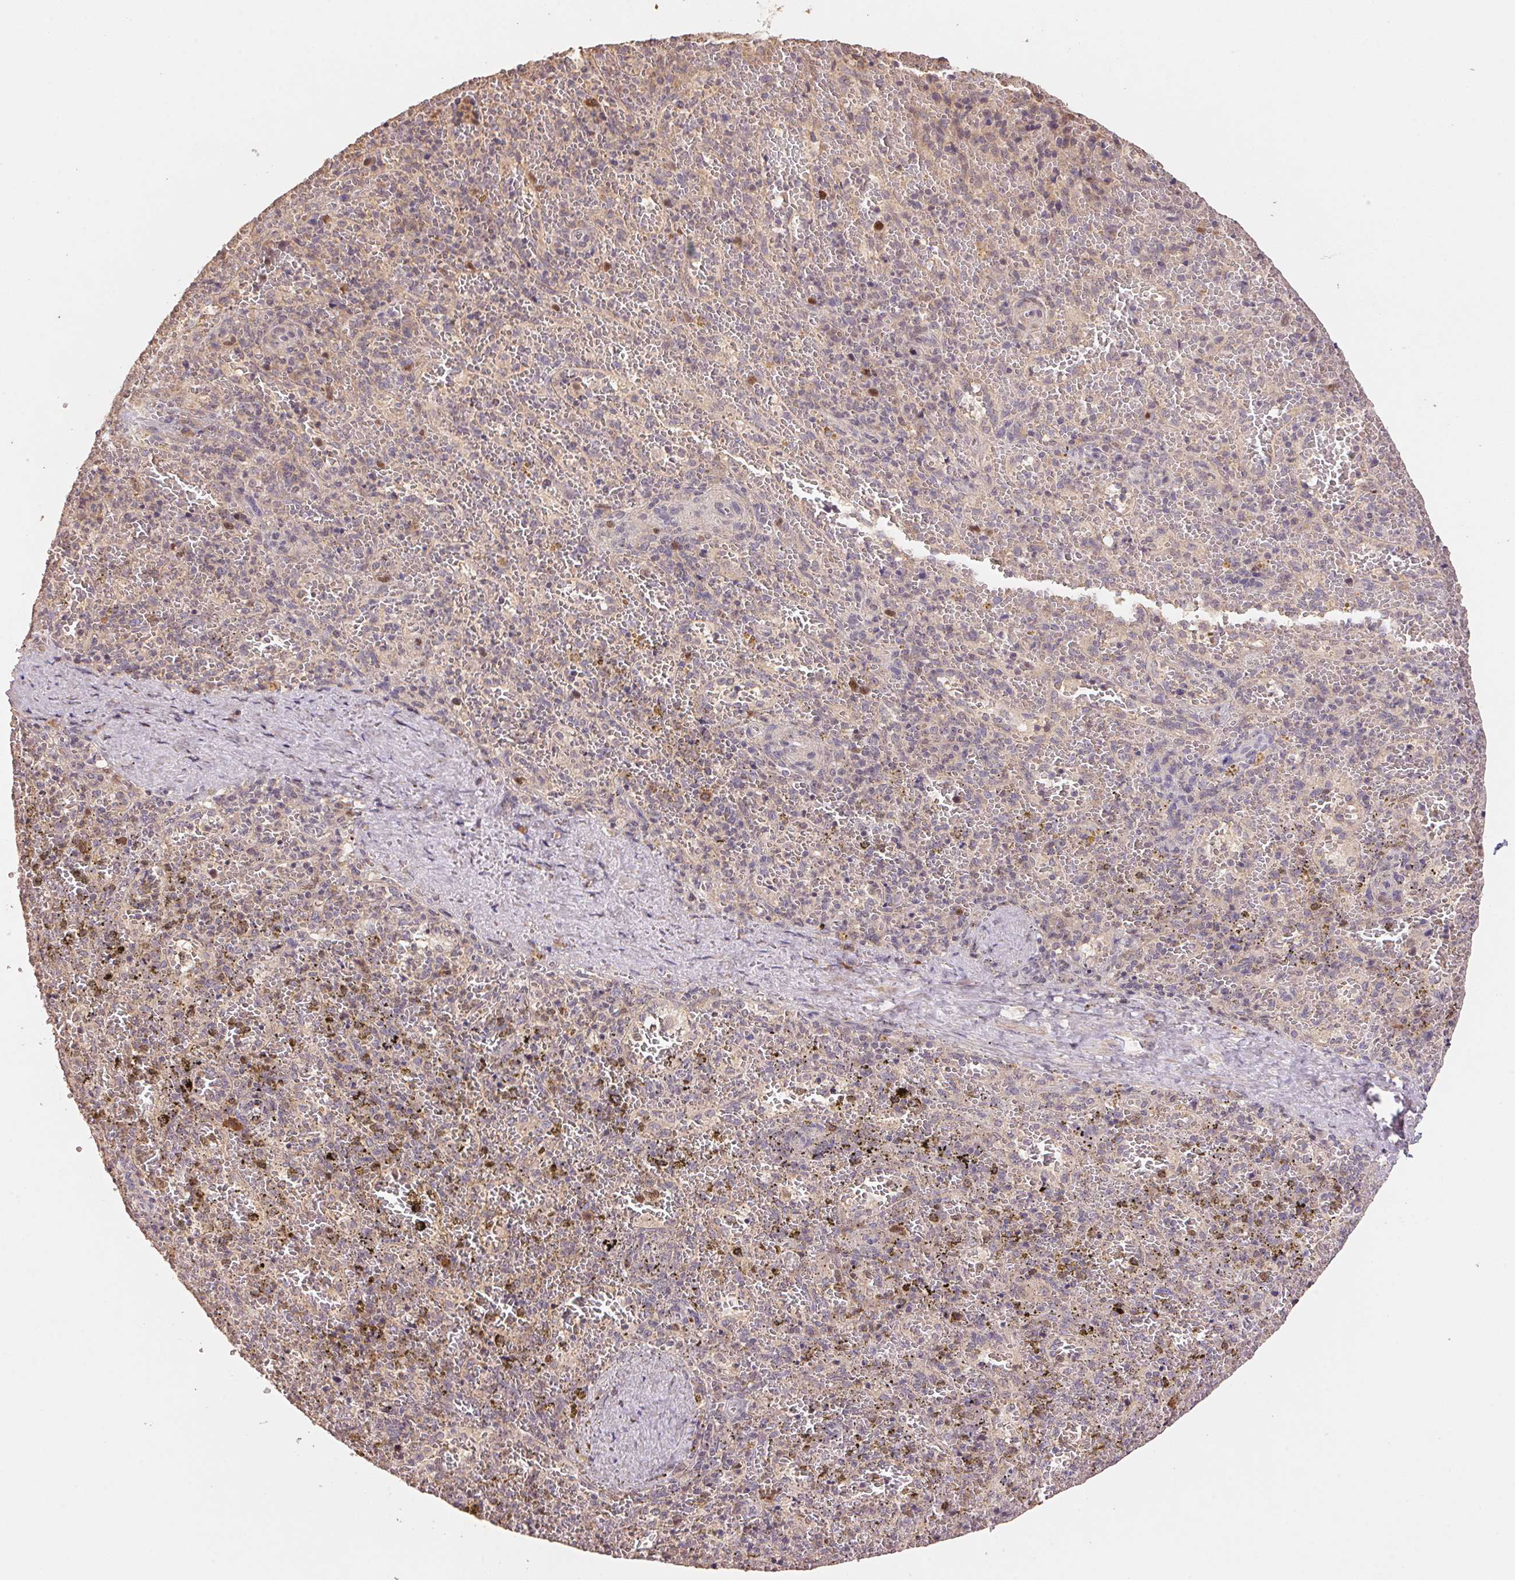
{"staining": {"intensity": "negative", "quantity": "none", "location": "none"}, "tissue": "spleen", "cell_type": "Cells in red pulp", "image_type": "normal", "snomed": [{"axis": "morphology", "description": "Normal tissue, NOS"}, {"axis": "topography", "description": "Spleen"}], "caption": "High power microscopy histopathology image of an IHC histopathology image of unremarkable spleen, revealing no significant positivity in cells in red pulp. (DAB (3,3'-diaminobenzidine) immunohistochemistry (IHC) with hematoxylin counter stain).", "gene": "CENPF", "patient": {"sex": "female", "age": 50}}